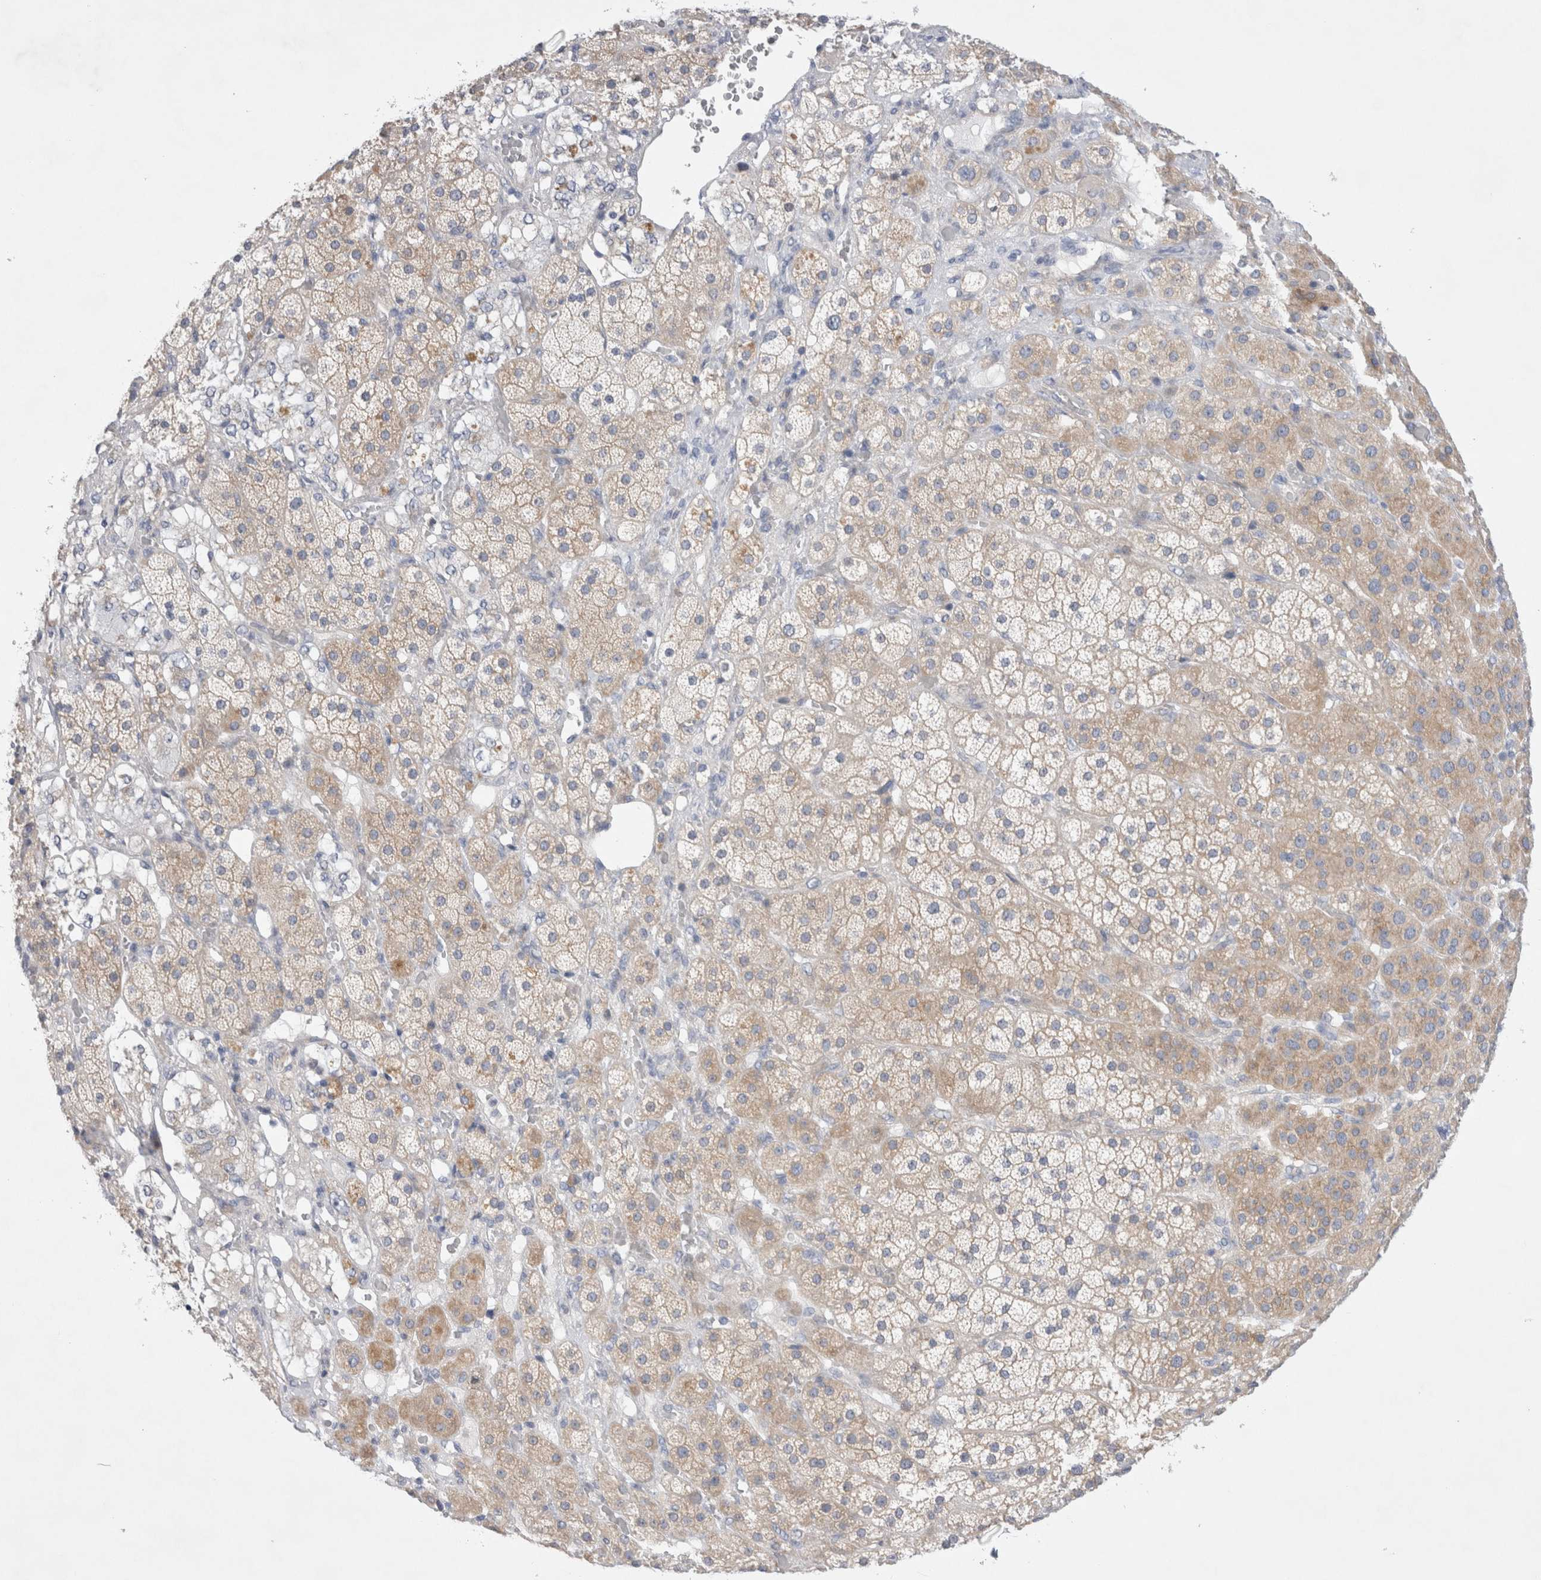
{"staining": {"intensity": "moderate", "quantity": "<25%", "location": "cytoplasmic/membranous"}, "tissue": "adrenal gland", "cell_type": "Glandular cells", "image_type": "normal", "snomed": [{"axis": "morphology", "description": "Normal tissue, NOS"}, {"axis": "topography", "description": "Adrenal gland"}], "caption": "A brown stain highlights moderate cytoplasmic/membranous staining of a protein in glandular cells of normal human adrenal gland. The protein of interest is stained brown, and the nuclei are stained in blue (DAB IHC with brightfield microscopy, high magnification).", "gene": "RBM12B", "patient": {"sex": "male", "age": 57}}